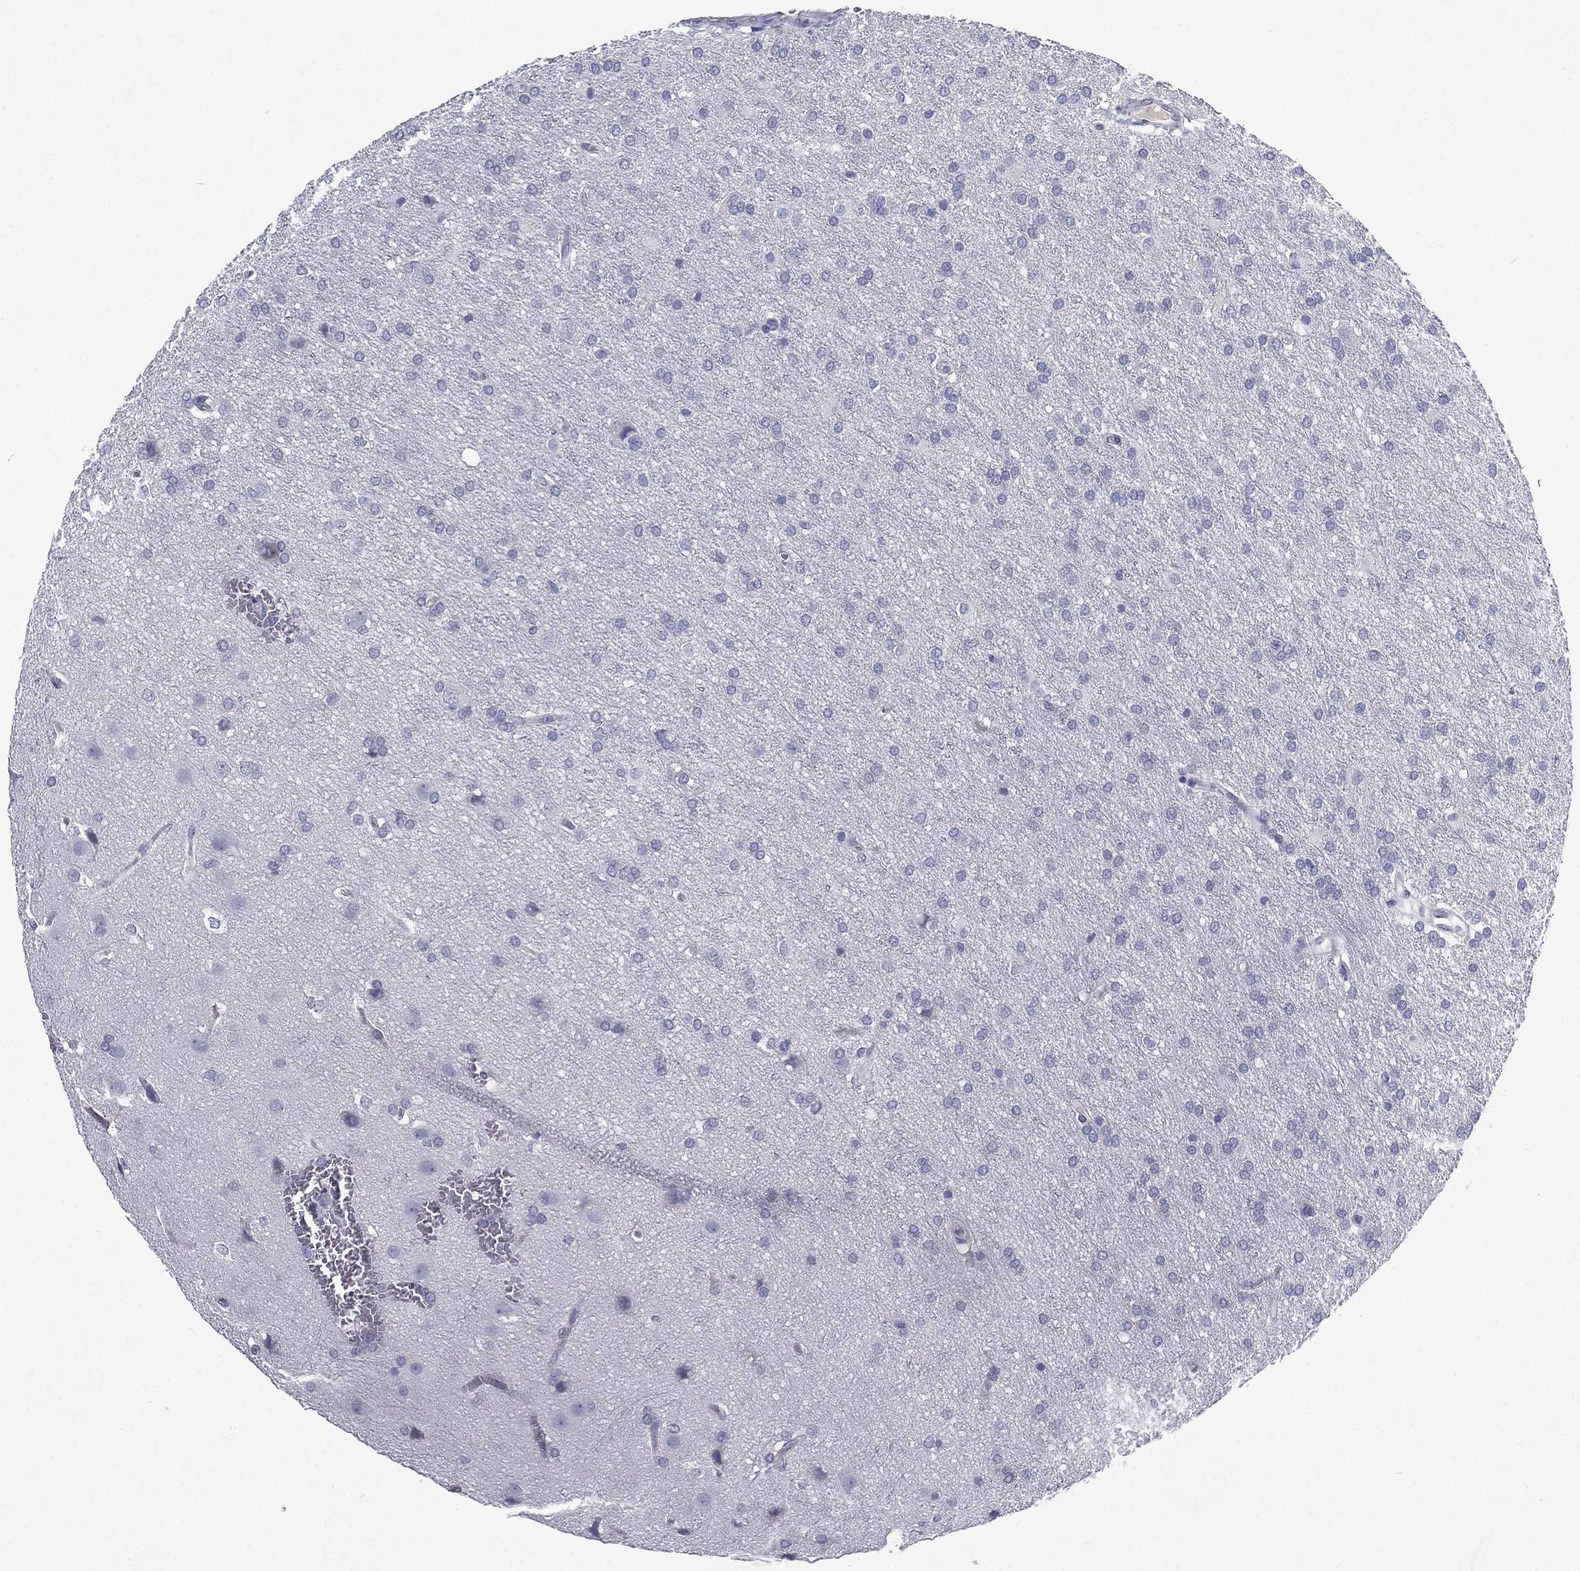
{"staining": {"intensity": "negative", "quantity": "none", "location": "none"}, "tissue": "glioma", "cell_type": "Tumor cells", "image_type": "cancer", "snomed": [{"axis": "morphology", "description": "Glioma, malignant, Low grade"}, {"axis": "topography", "description": "Brain"}], "caption": "IHC of human malignant glioma (low-grade) demonstrates no positivity in tumor cells.", "gene": "RGS13", "patient": {"sex": "female", "age": 32}}